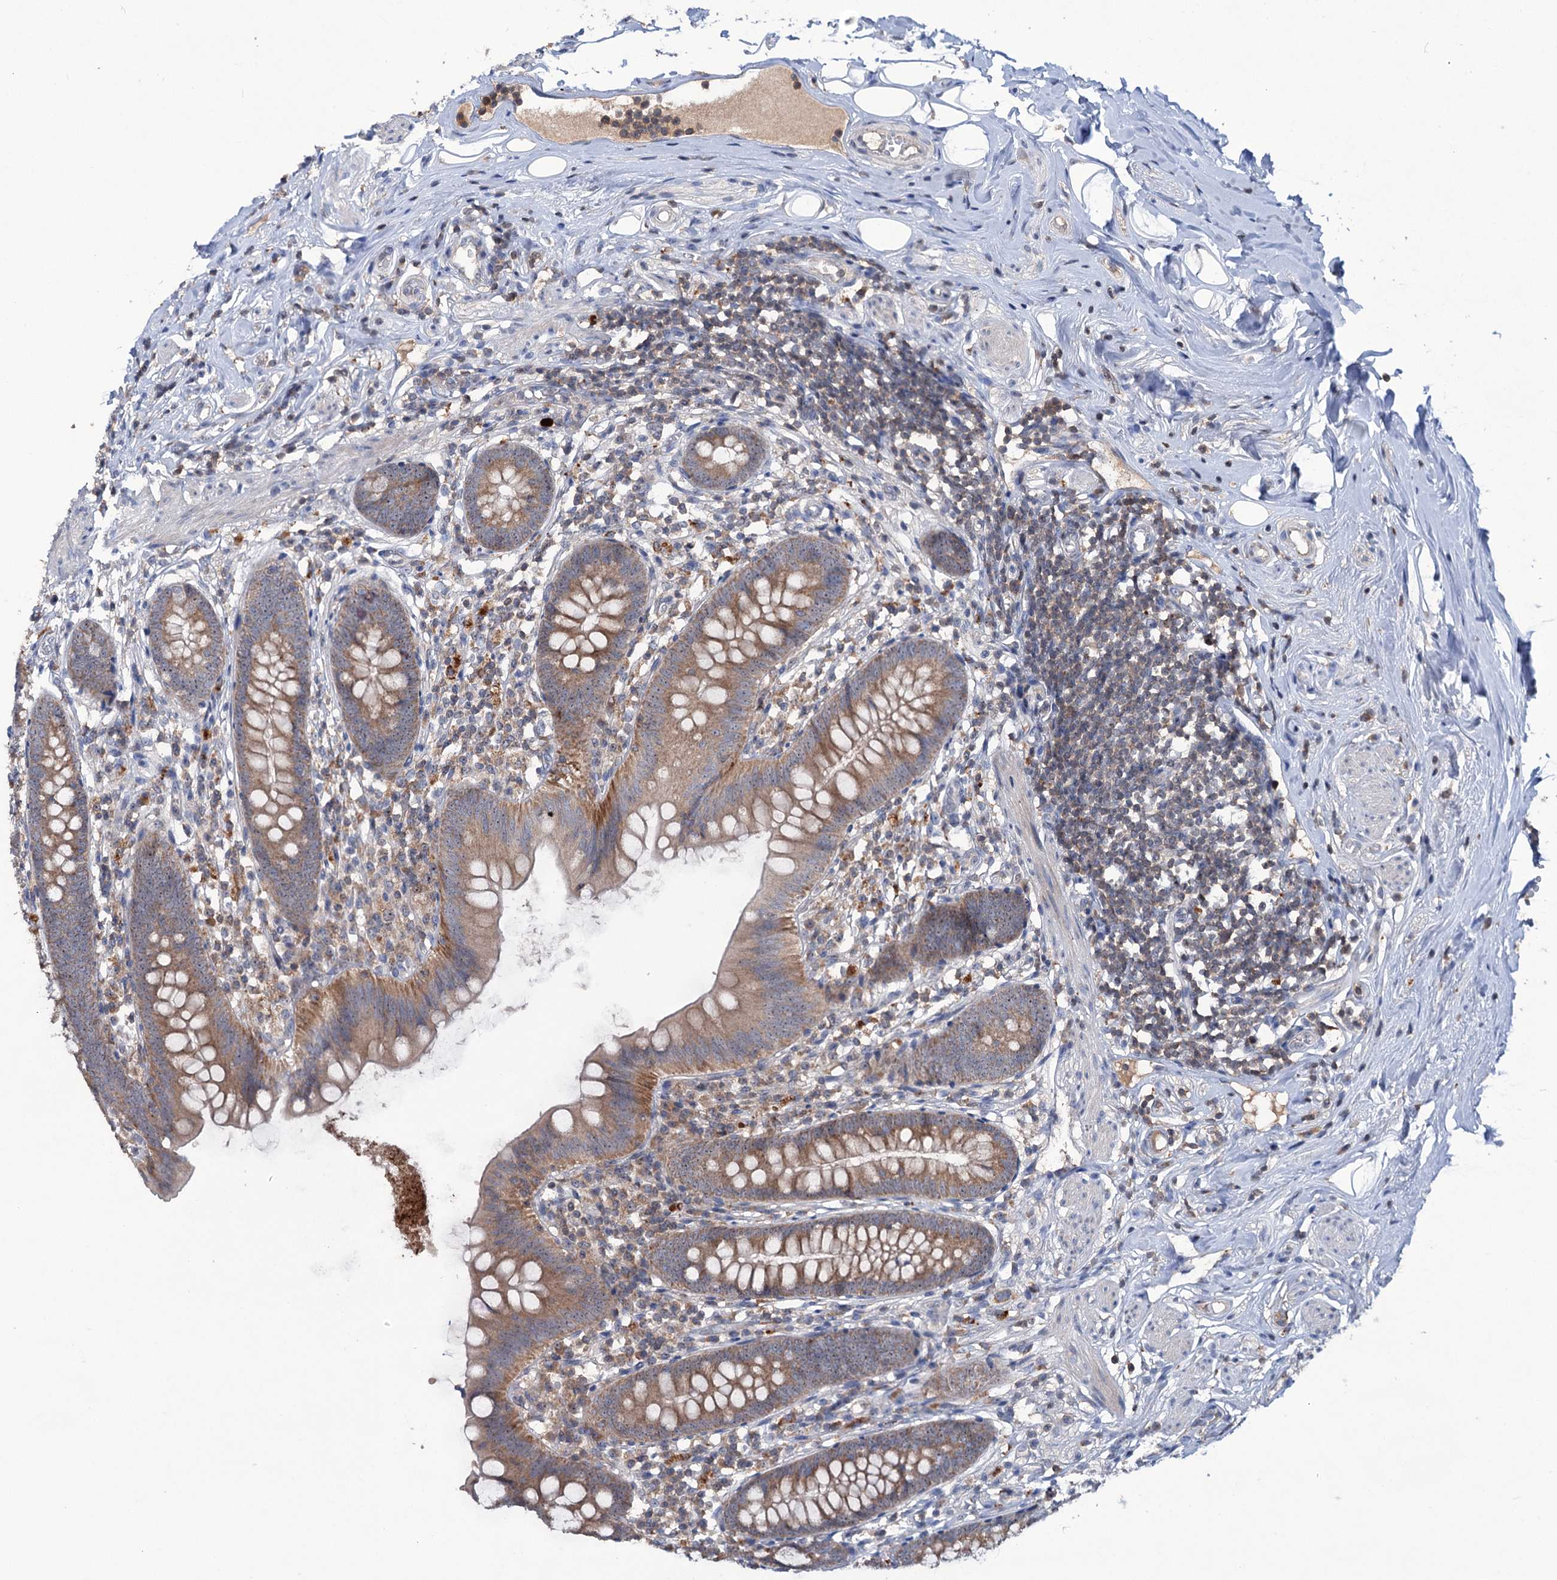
{"staining": {"intensity": "moderate", "quantity": ">75%", "location": "cytoplasmic/membranous"}, "tissue": "appendix", "cell_type": "Glandular cells", "image_type": "normal", "snomed": [{"axis": "morphology", "description": "Normal tissue, NOS"}, {"axis": "topography", "description": "Appendix"}], "caption": "Immunohistochemical staining of unremarkable human appendix displays moderate cytoplasmic/membranous protein positivity in about >75% of glandular cells. (Brightfield microscopy of DAB IHC at high magnification).", "gene": "HTR3B", "patient": {"sex": "female", "age": 62}}